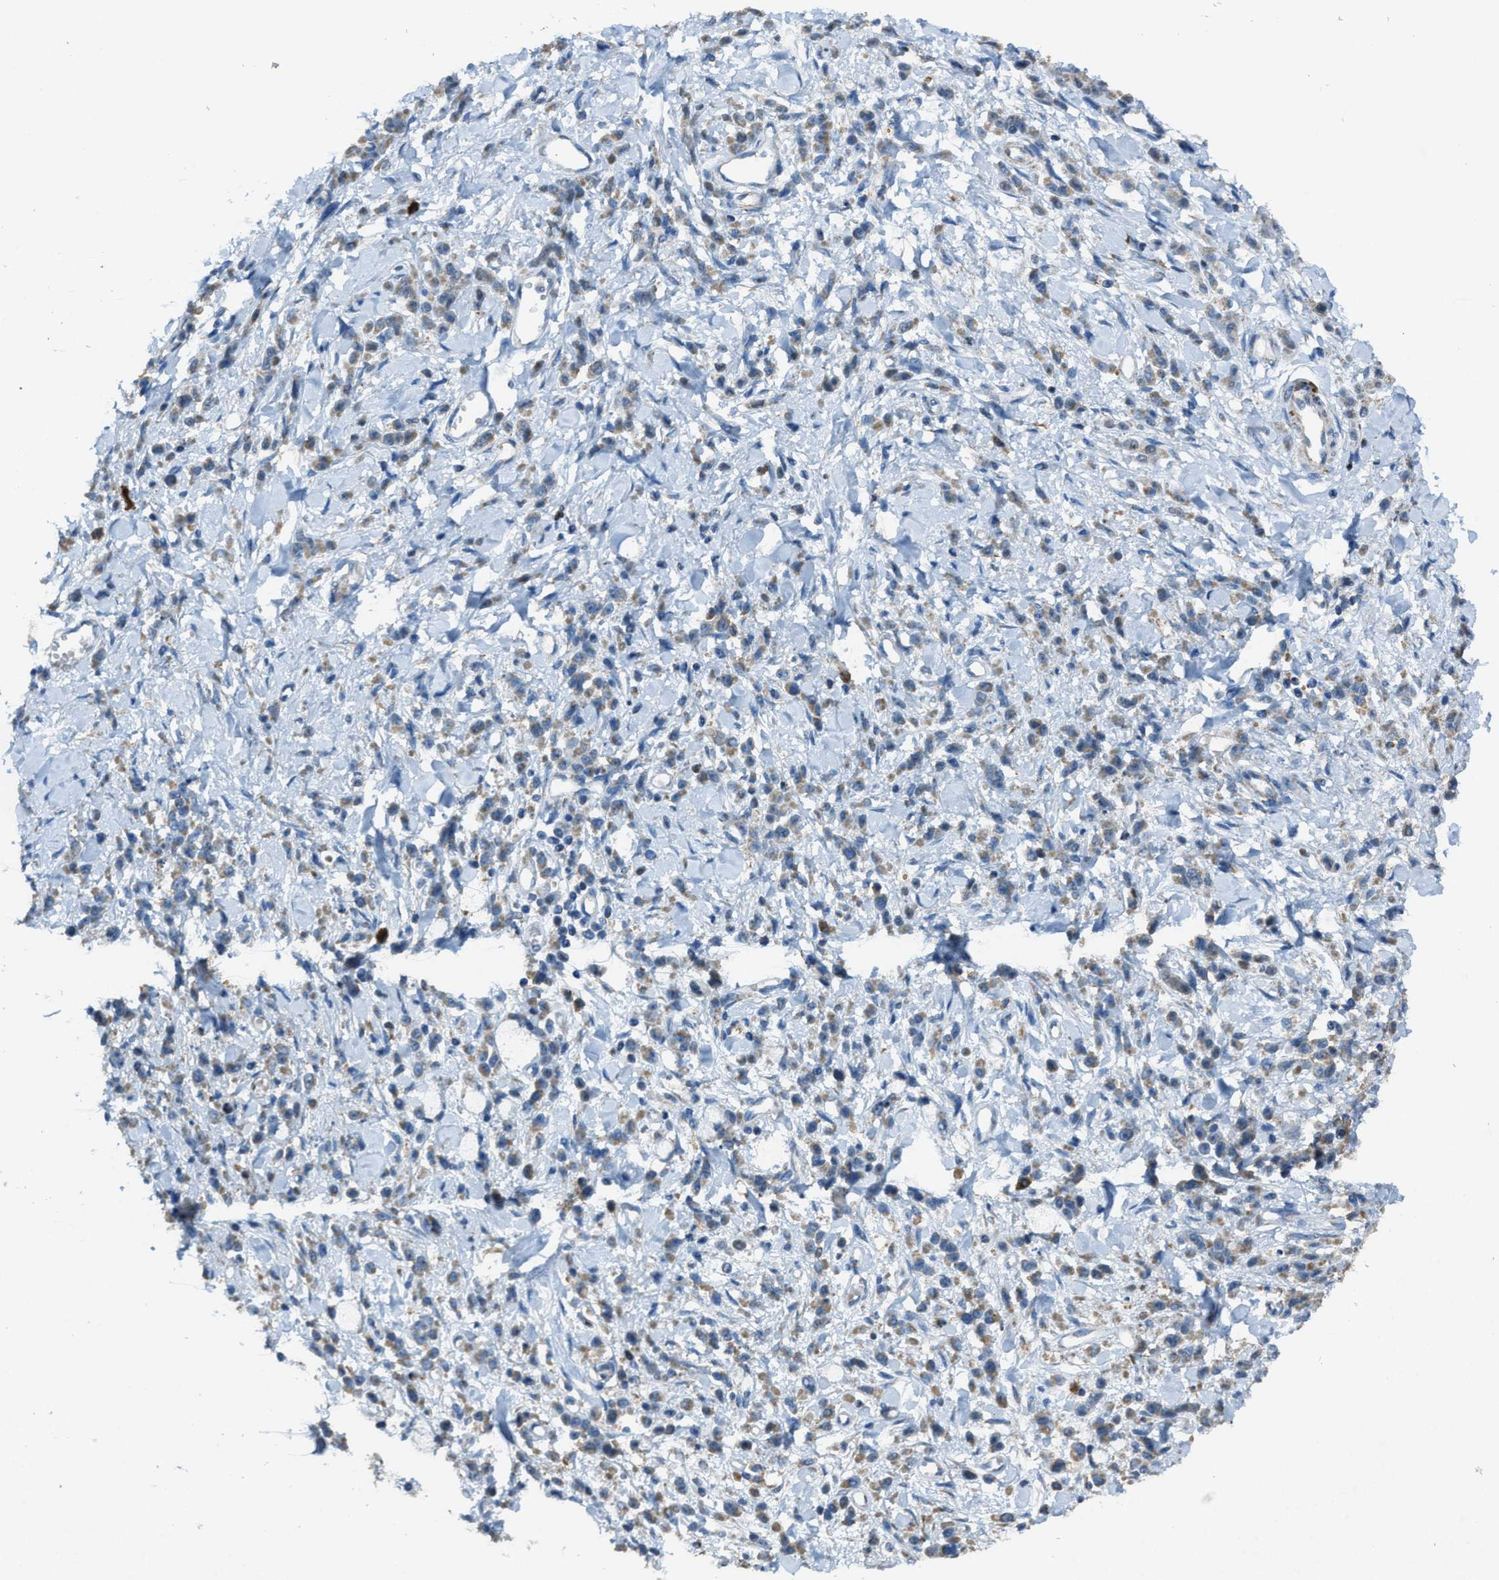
{"staining": {"intensity": "moderate", "quantity": ">75%", "location": "cytoplasmic/membranous"}, "tissue": "stomach cancer", "cell_type": "Tumor cells", "image_type": "cancer", "snomed": [{"axis": "morphology", "description": "Normal tissue, NOS"}, {"axis": "morphology", "description": "Adenocarcinoma, NOS"}, {"axis": "topography", "description": "Stomach"}], "caption": "An IHC micrograph of tumor tissue is shown. Protein staining in brown shows moderate cytoplasmic/membranous positivity in stomach cancer within tumor cells.", "gene": "SLC25A11", "patient": {"sex": "male", "age": 82}}